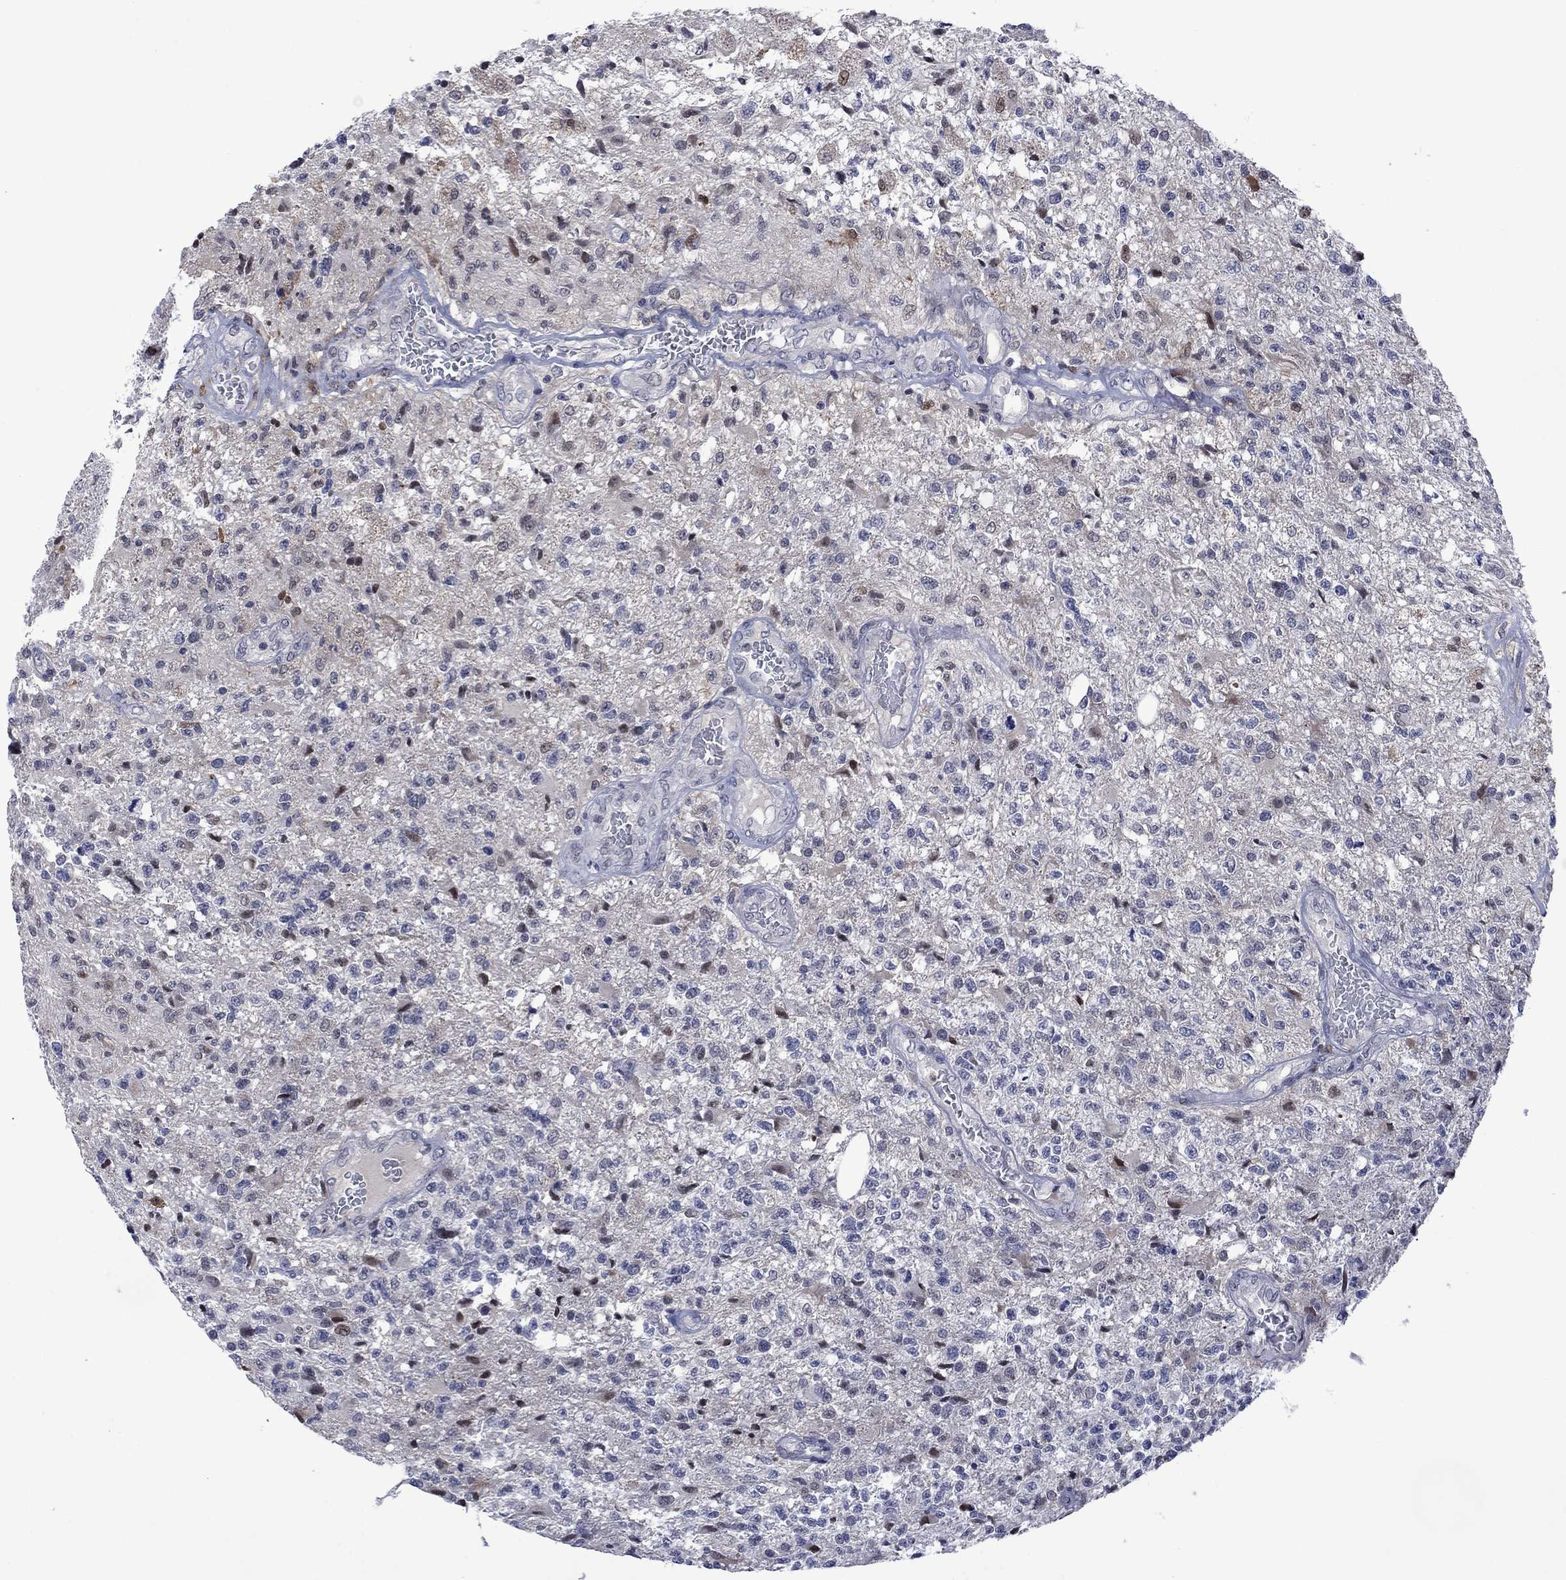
{"staining": {"intensity": "negative", "quantity": "none", "location": "none"}, "tissue": "glioma", "cell_type": "Tumor cells", "image_type": "cancer", "snomed": [{"axis": "morphology", "description": "Glioma, malignant, High grade"}, {"axis": "topography", "description": "Brain"}], "caption": "Photomicrograph shows no protein expression in tumor cells of malignant glioma (high-grade) tissue.", "gene": "AGL", "patient": {"sex": "male", "age": 56}}